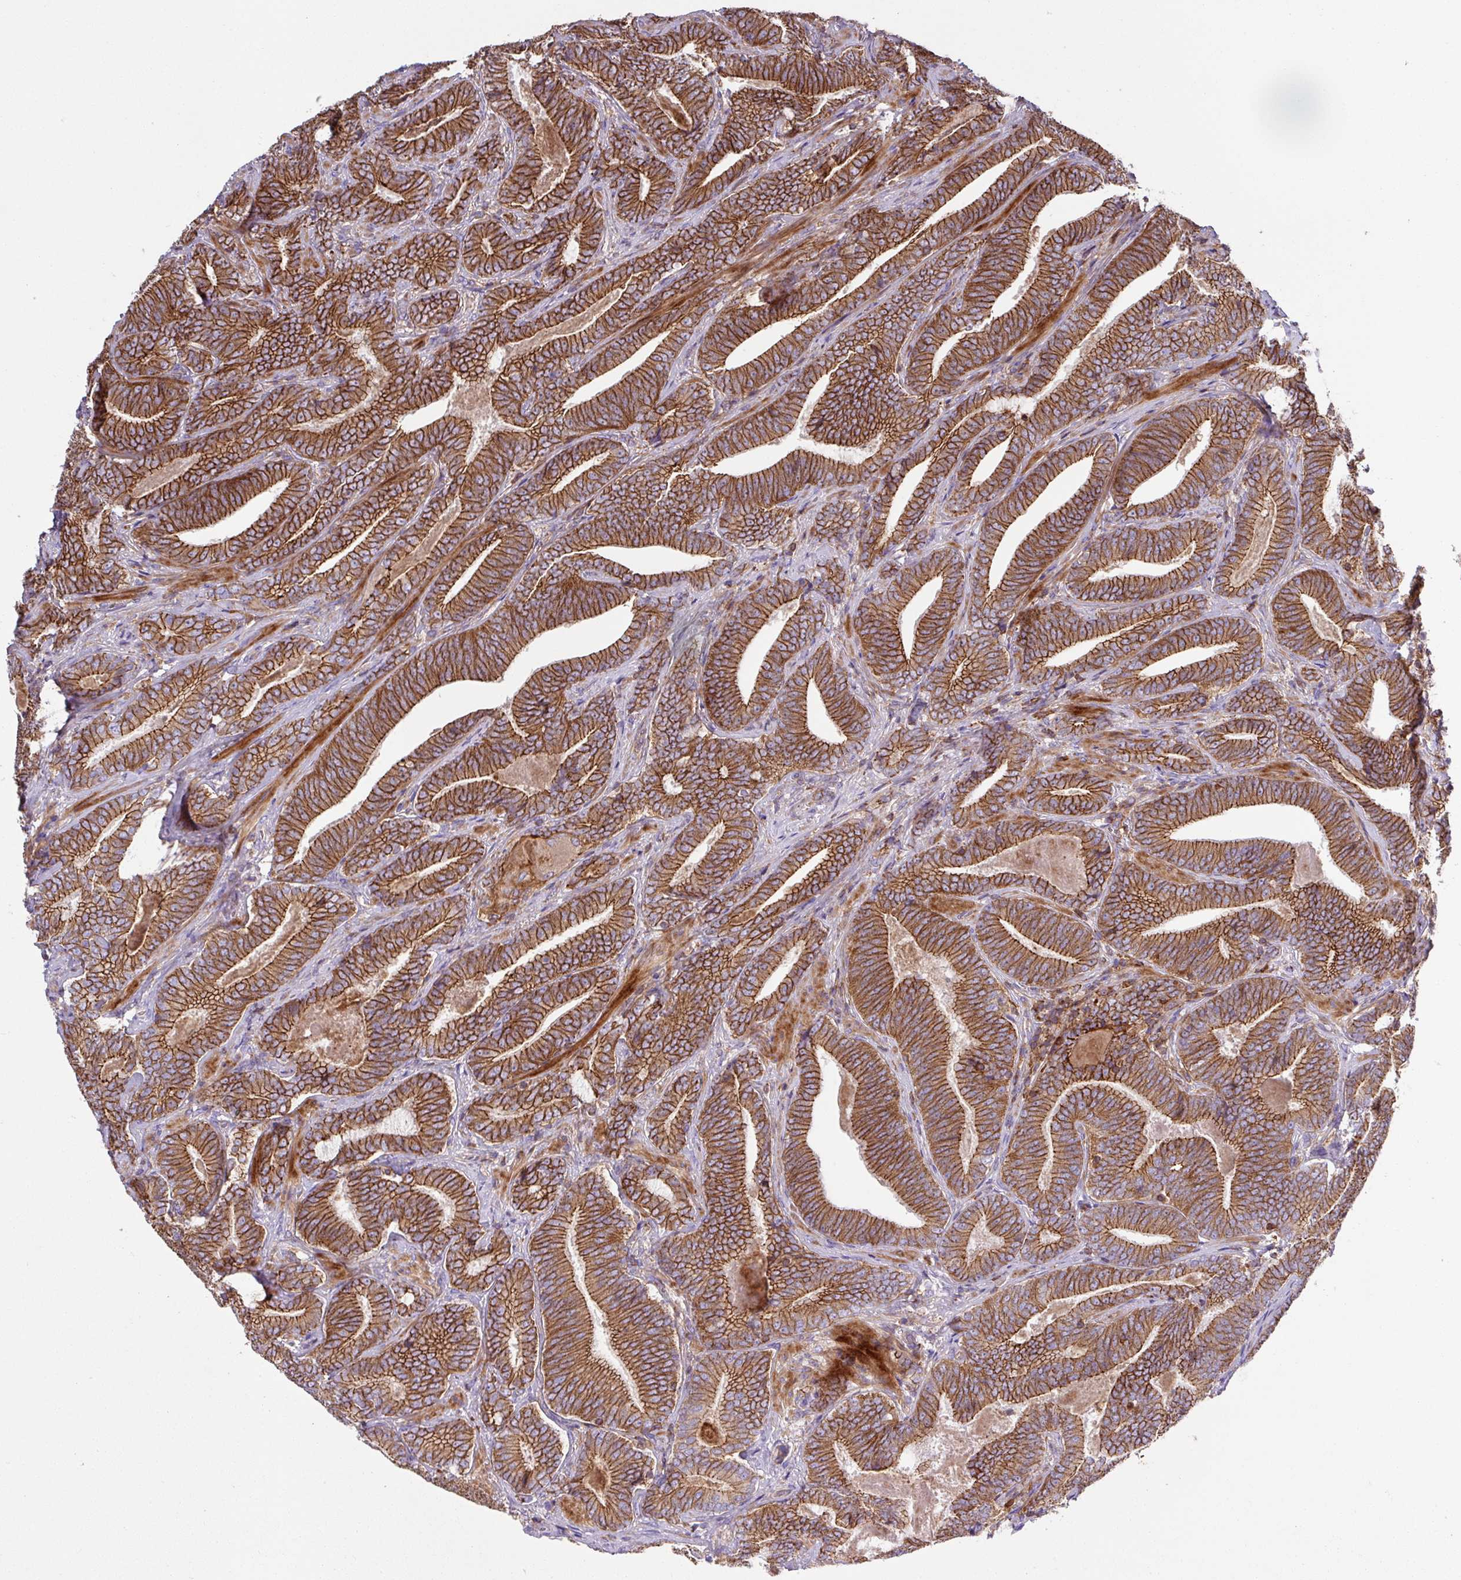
{"staining": {"intensity": "strong", "quantity": ">75%", "location": "cytoplasmic/membranous"}, "tissue": "prostate cancer", "cell_type": "Tumor cells", "image_type": "cancer", "snomed": [{"axis": "morphology", "description": "Adenocarcinoma, Low grade"}, {"axis": "topography", "description": "Prostate and seminal vesicle, NOS"}], "caption": "Protein positivity by immunohistochemistry shows strong cytoplasmic/membranous staining in about >75% of tumor cells in prostate cancer (low-grade adenocarcinoma).", "gene": "RIC1", "patient": {"sex": "male", "age": 61}}